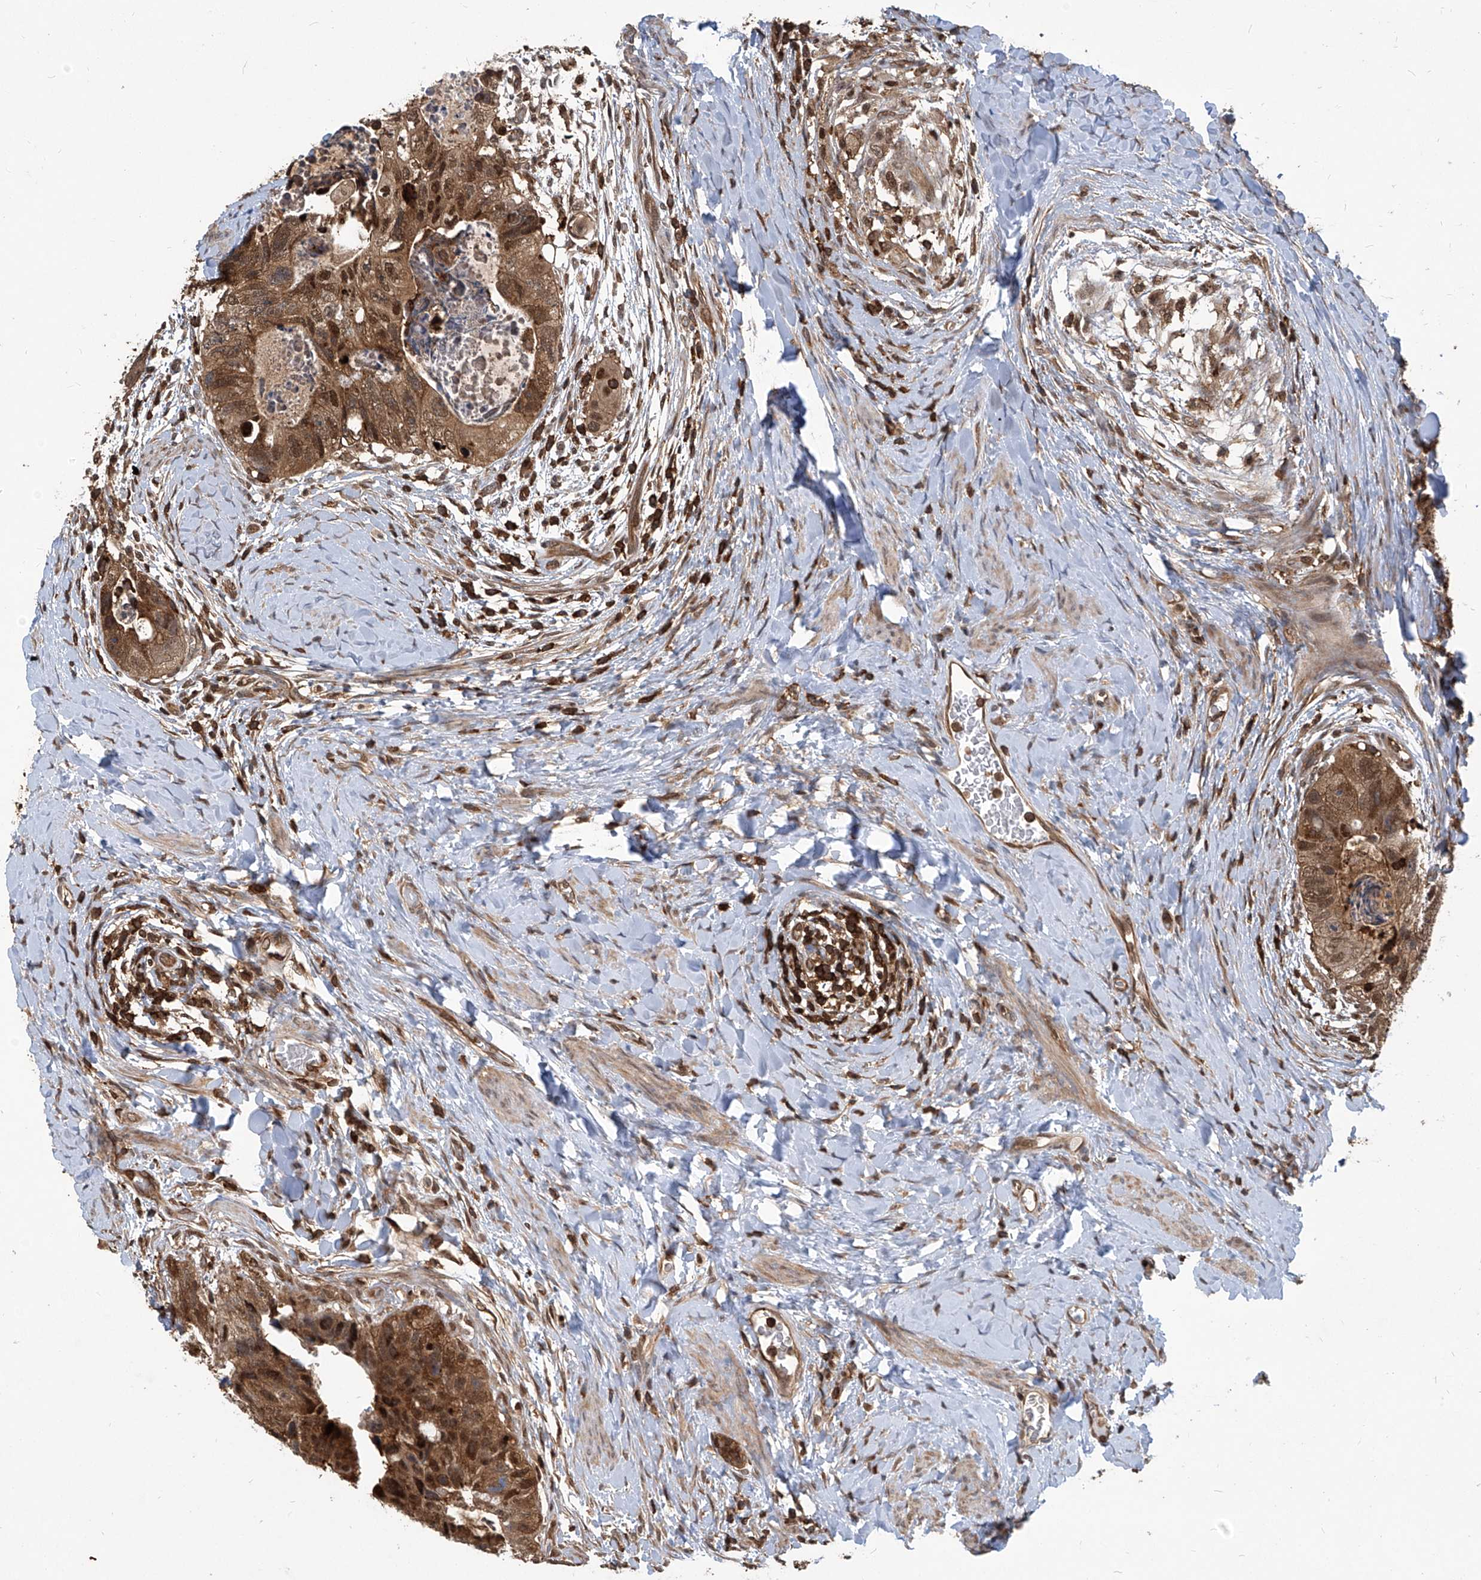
{"staining": {"intensity": "strong", "quantity": ">75%", "location": "cytoplasmic/membranous,nuclear"}, "tissue": "colorectal cancer", "cell_type": "Tumor cells", "image_type": "cancer", "snomed": [{"axis": "morphology", "description": "Adenocarcinoma, NOS"}, {"axis": "topography", "description": "Rectum"}], "caption": "Colorectal adenocarcinoma tissue displays strong cytoplasmic/membranous and nuclear expression in about >75% of tumor cells", "gene": "PSMB1", "patient": {"sex": "male", "age": 59}}